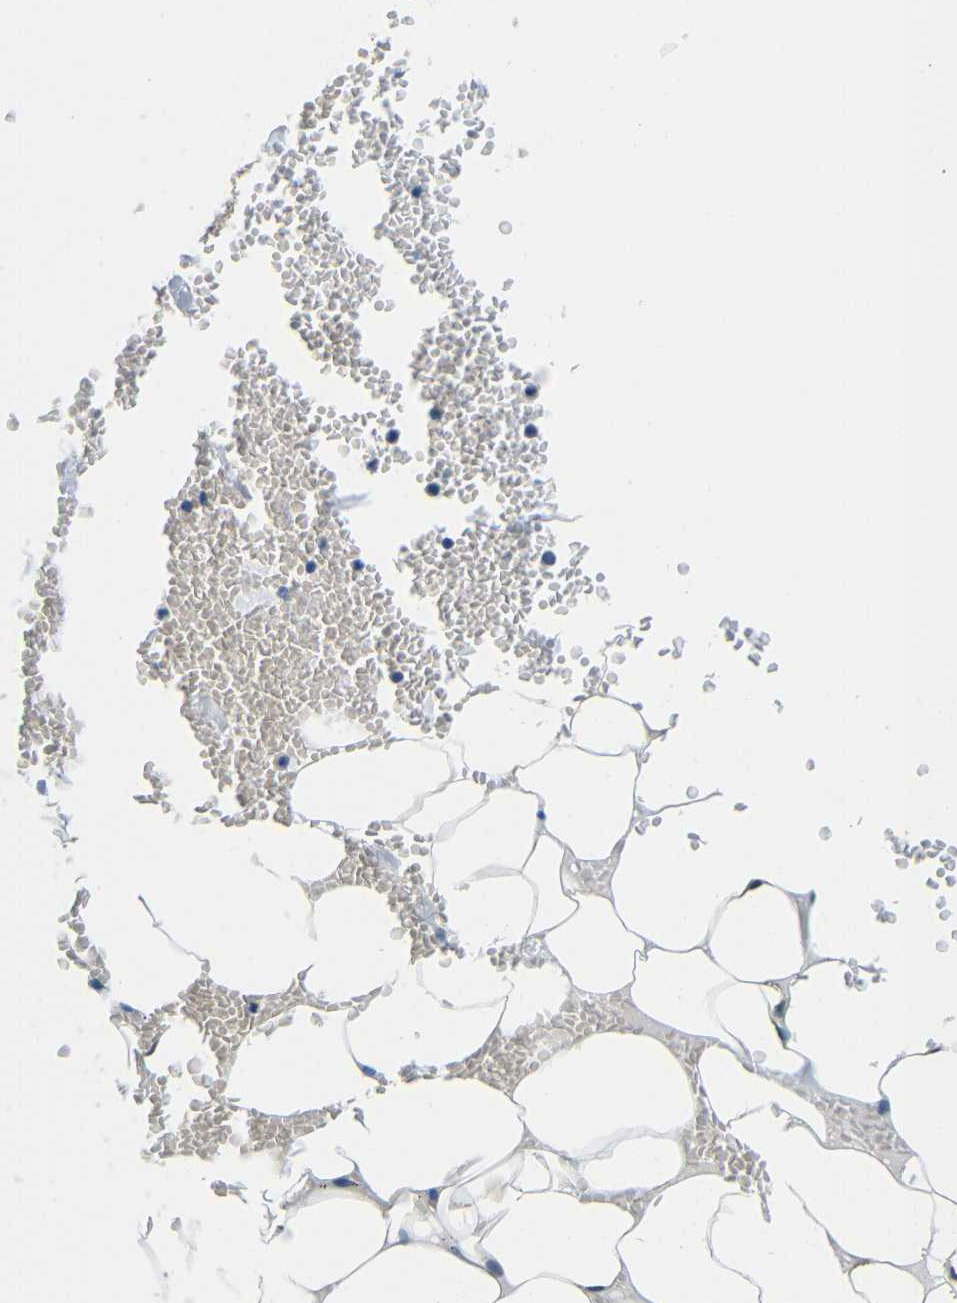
{"staining": {"intensity": "negative", "quantity": "none", "location": "none"}, "tissue": "adipose tissue", "cell_type": "Adipocytes", "image_type": "normal", "snomed": [{"axis": "morphology", "description": "Normal tissue, NOS"}, {"axis": "topography", "description": "Adipose tissue"}, {"axis": "topography", "description": "Peripheral nerve tissue"}], "caption": "This is a micrograph of immunohistochemistry (IHC) staining of benign adipose tissue, which shows no expression in adipocytes. (Brightfield microscopy of DAB (3,3'-diaminobenzidine) IHC at high magnification).", "gene": "ADAP1", "patient": {"sex": "male", "age": 52}}